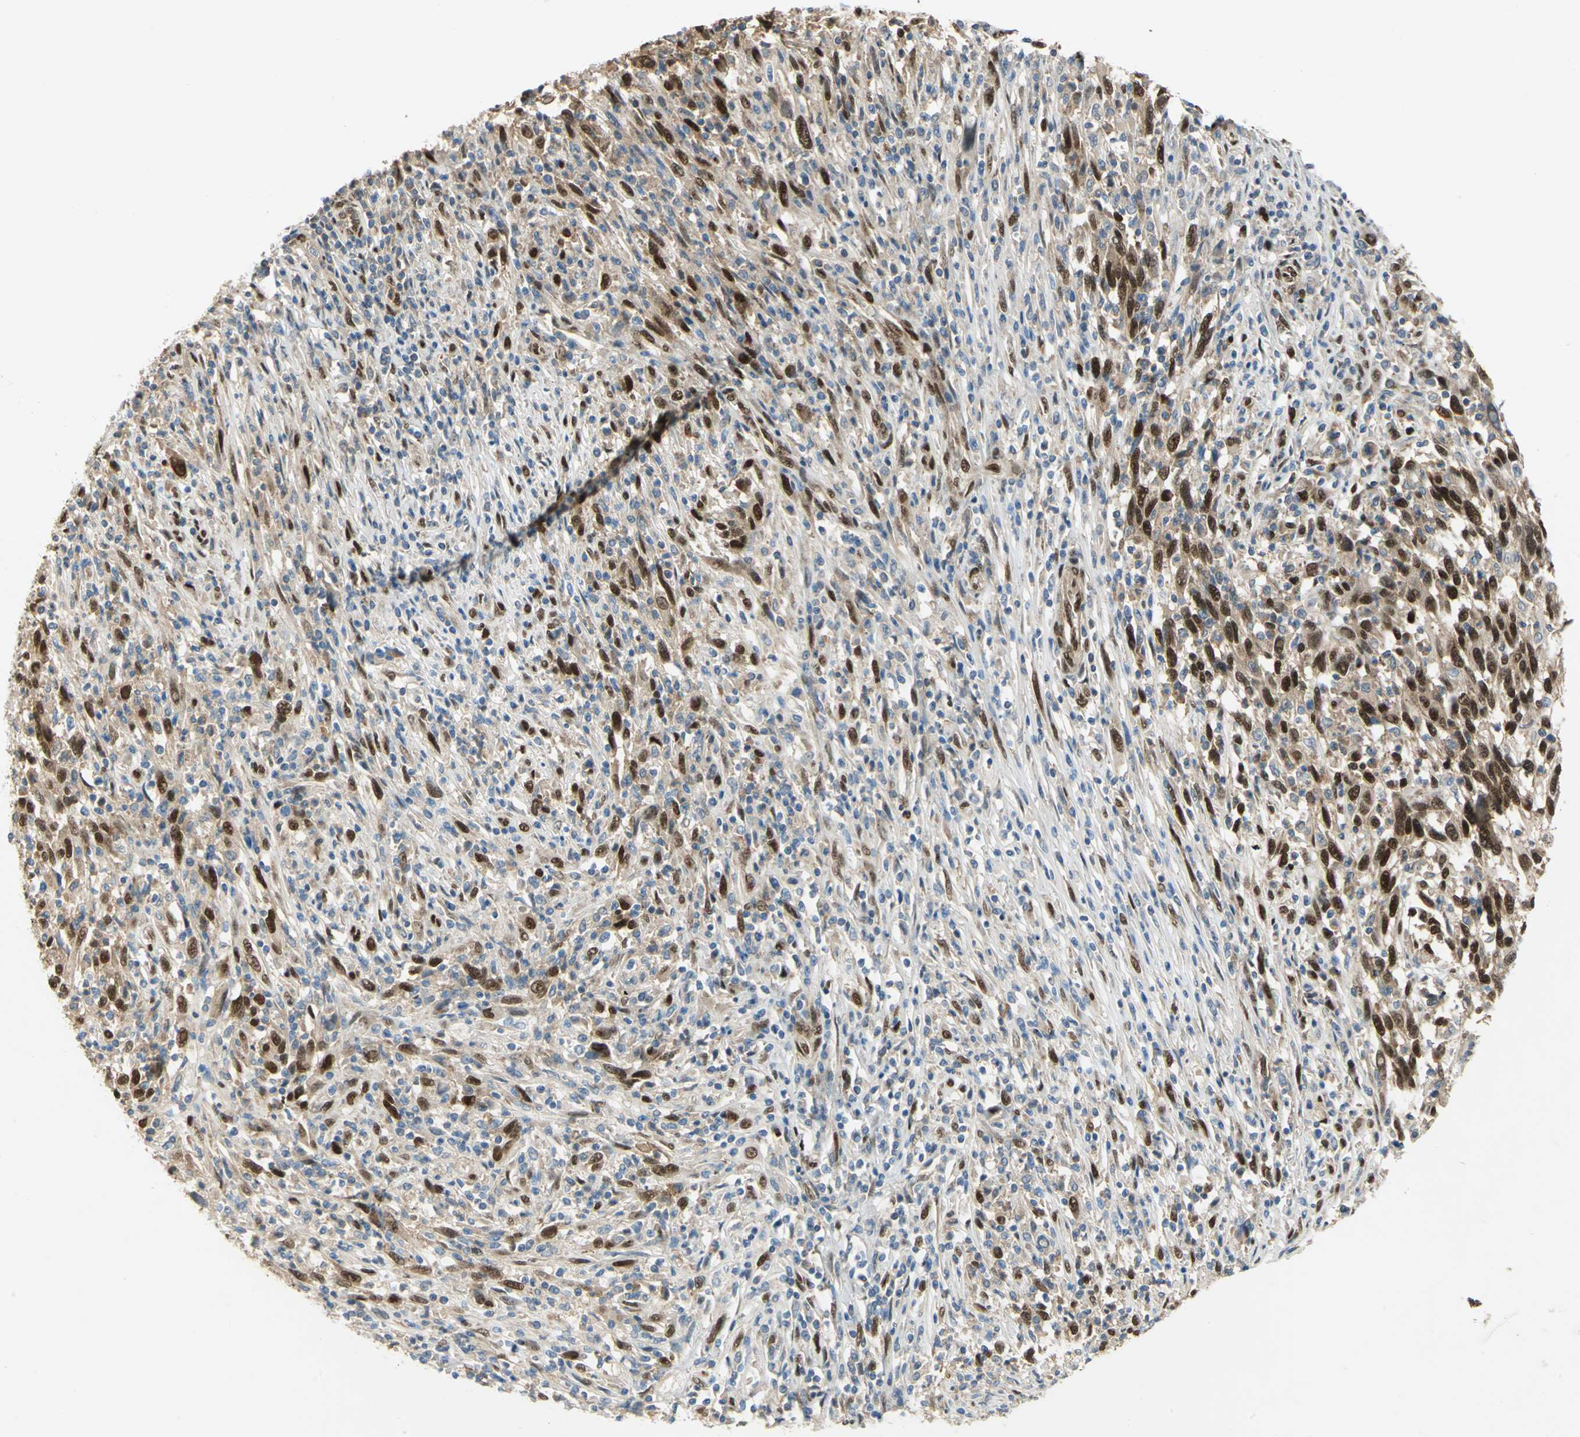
{"staining": {"intensity": "moderate", "quantity": ">75%", "location": "cytoplasmic/membranous,nuclear"}, "tissue": "melanoma", "cell_type": "Tumor cells", "image_type": "cancer", "snomed": [{"axis": "morphology", "description": "Malignant melanoma, Metastatic site"}, {"axis": "topography", "description": "Lymph node"}], "caption": "DAB (3,3'-diaminobenzidine) immunohistochemical staining of human melanoma reveals moderate cytoplasmic/membranous and nuclear protein expression in about >75% of tumor cells.", "gene": "RBFOX2", "patient": {"sex": "male", "age": 61}}